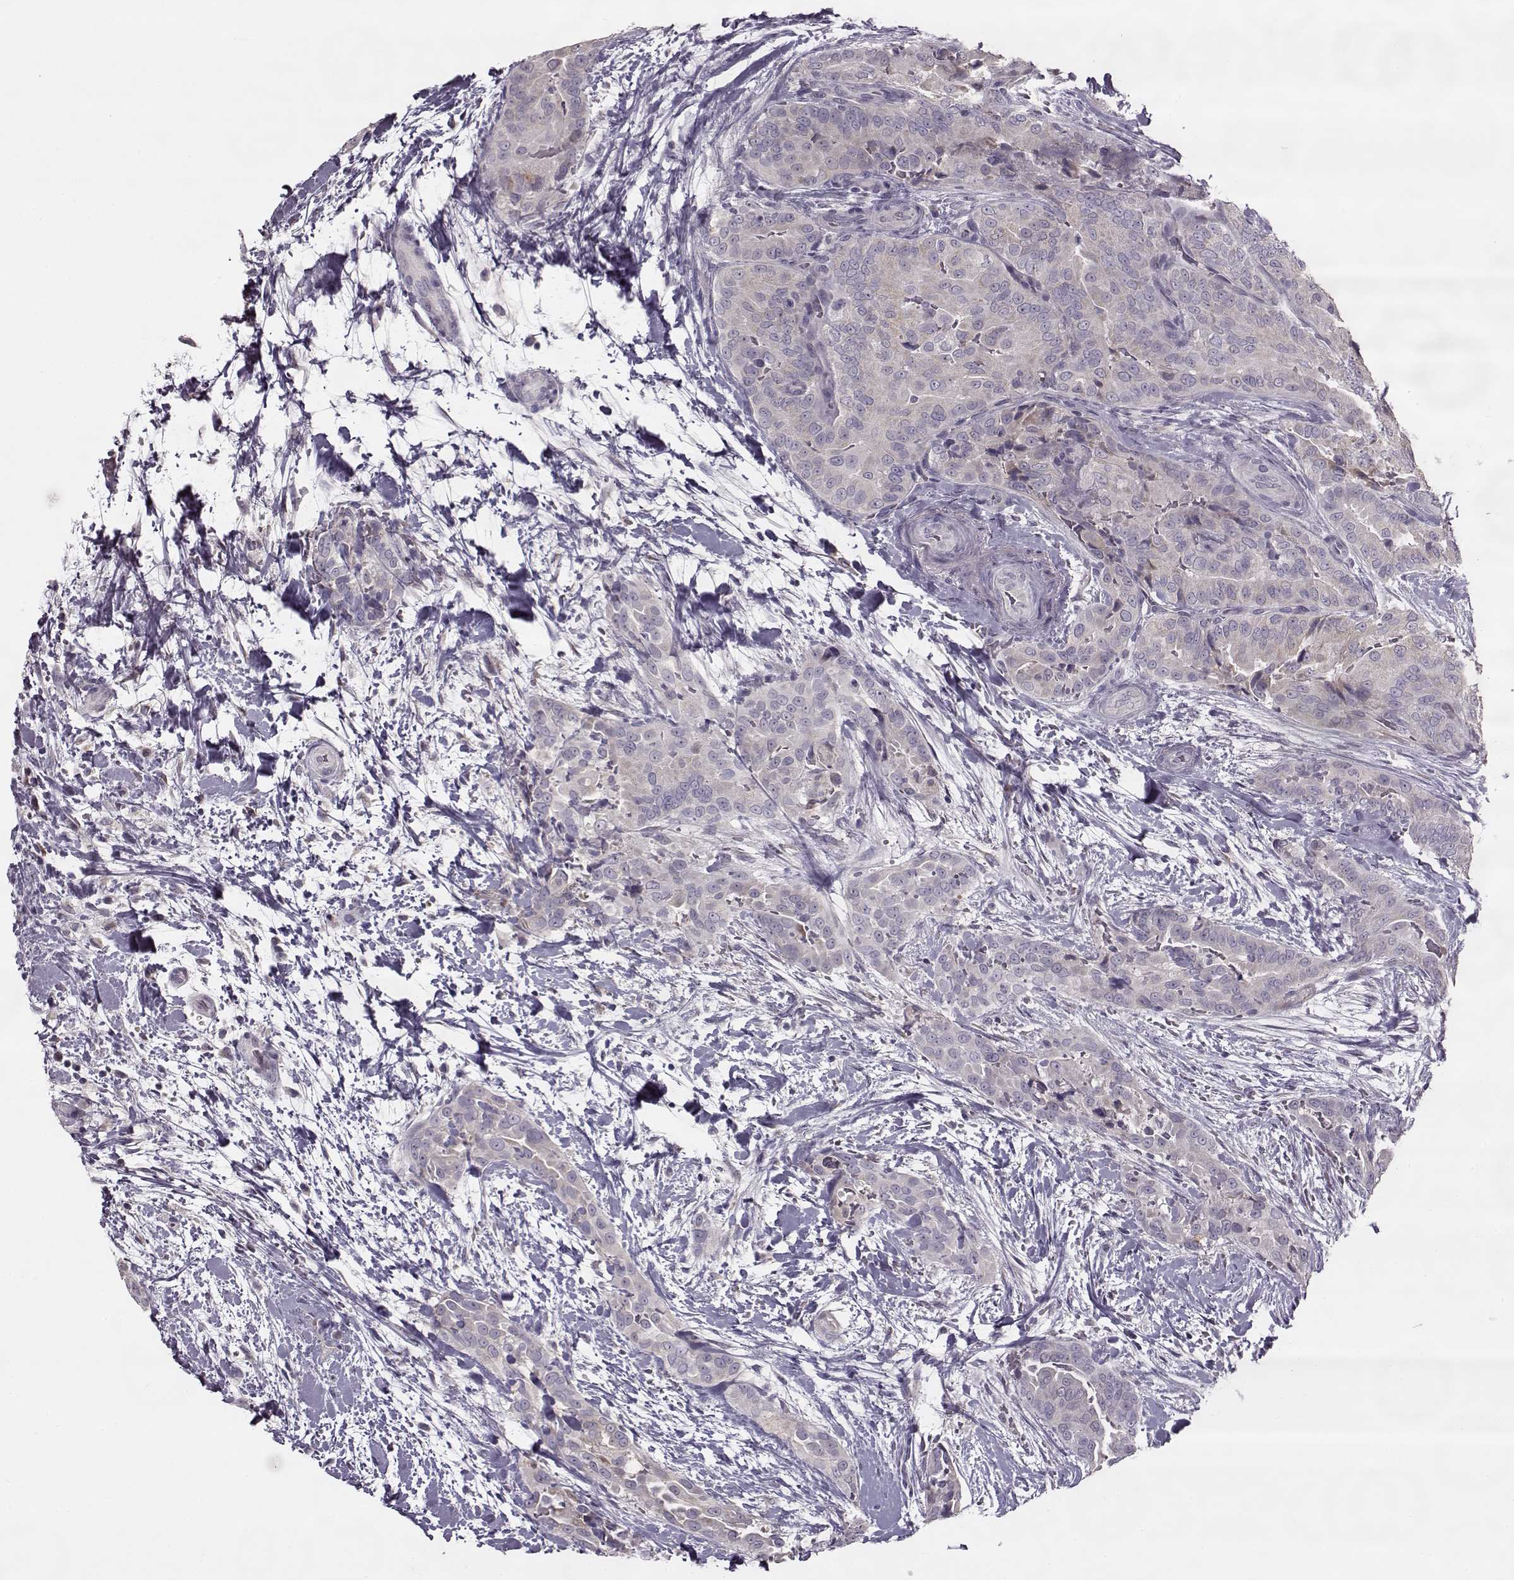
{"staining": {"intensity": "negative", "quantity": "none", "location": "none"}, "tissue": "thyroid cancer", "cell_type": "Tumor cells", "image_type": "cancer", "snomed": [{"axis": "morphology", "description": "Papillary adenocarcinoma, NOS"}, {"axis": "topography", "description": "Thyroid gland"}], "caption": "This is an immunohistochemistry micrograph of human papillary adenocarcinoma (thyroid). There is no expression in tumor cells.", "gene": "MAP6D1", "patient": {"sex": "male", "age": 61}}